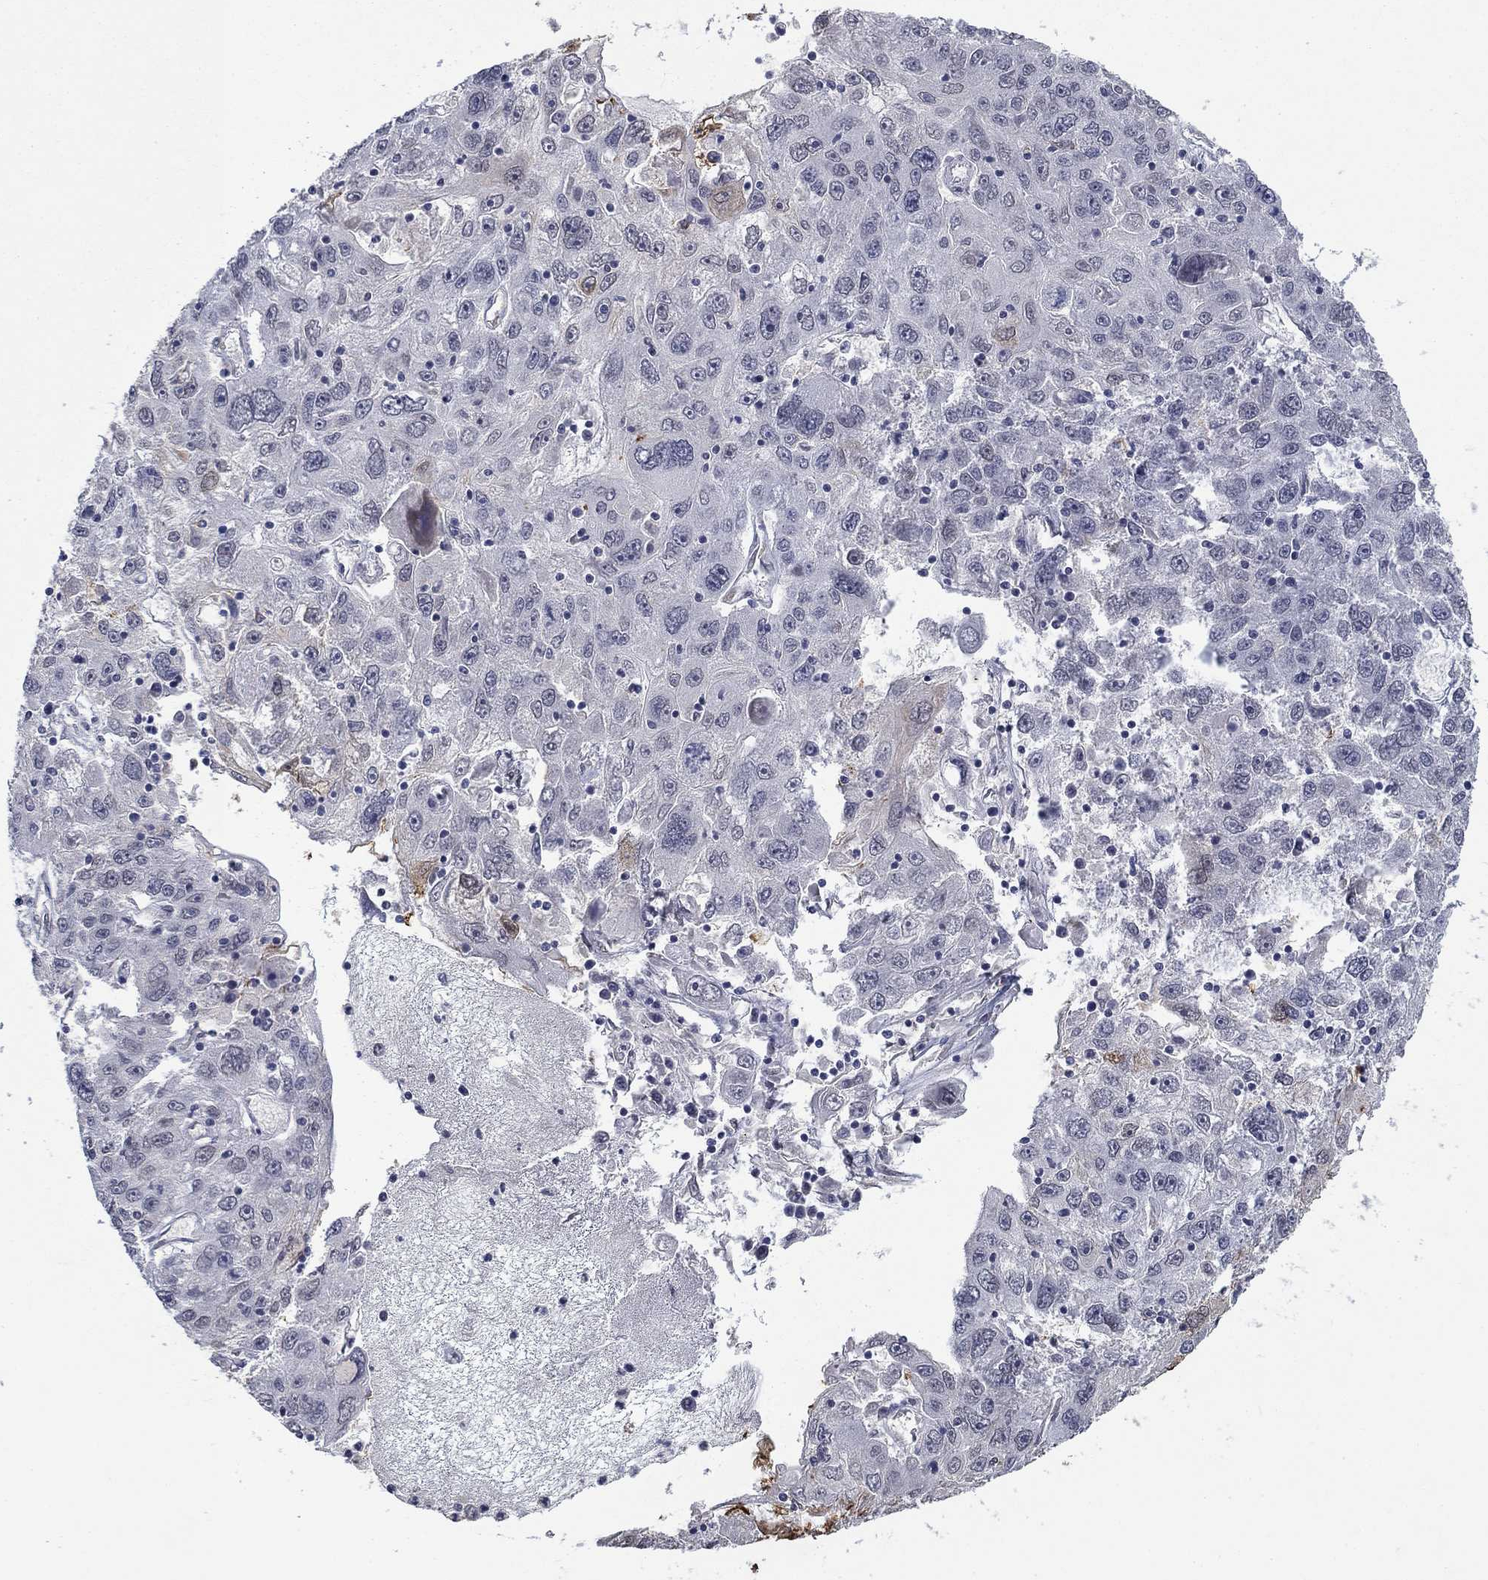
{"staining": {"intensity": "strong", "quantity": "<25%", "location": "cytoplasmic/membranous,nuclear"}, "tissue": "stomach cancer", "cell_type": "Tumor cells", "image_type": "cancer", "snomed": [{"axis": "morphology", "description": "Adenocarcinoma, NOS"}, {"axis": "topography", "description": "Stomach"}], "caption": "The photomicrograph displays immunohistochemical staining of stomach adenocarcinoma. There is strong cytoplasmic/membranous and nuclear staining is seen in about <25% of tumor cells. (brown staining indicates protein expression, while blue staining denotes nuclei).", "gene": "TOR1AIP1", "patient": {"sex": "male", "age": 56}}